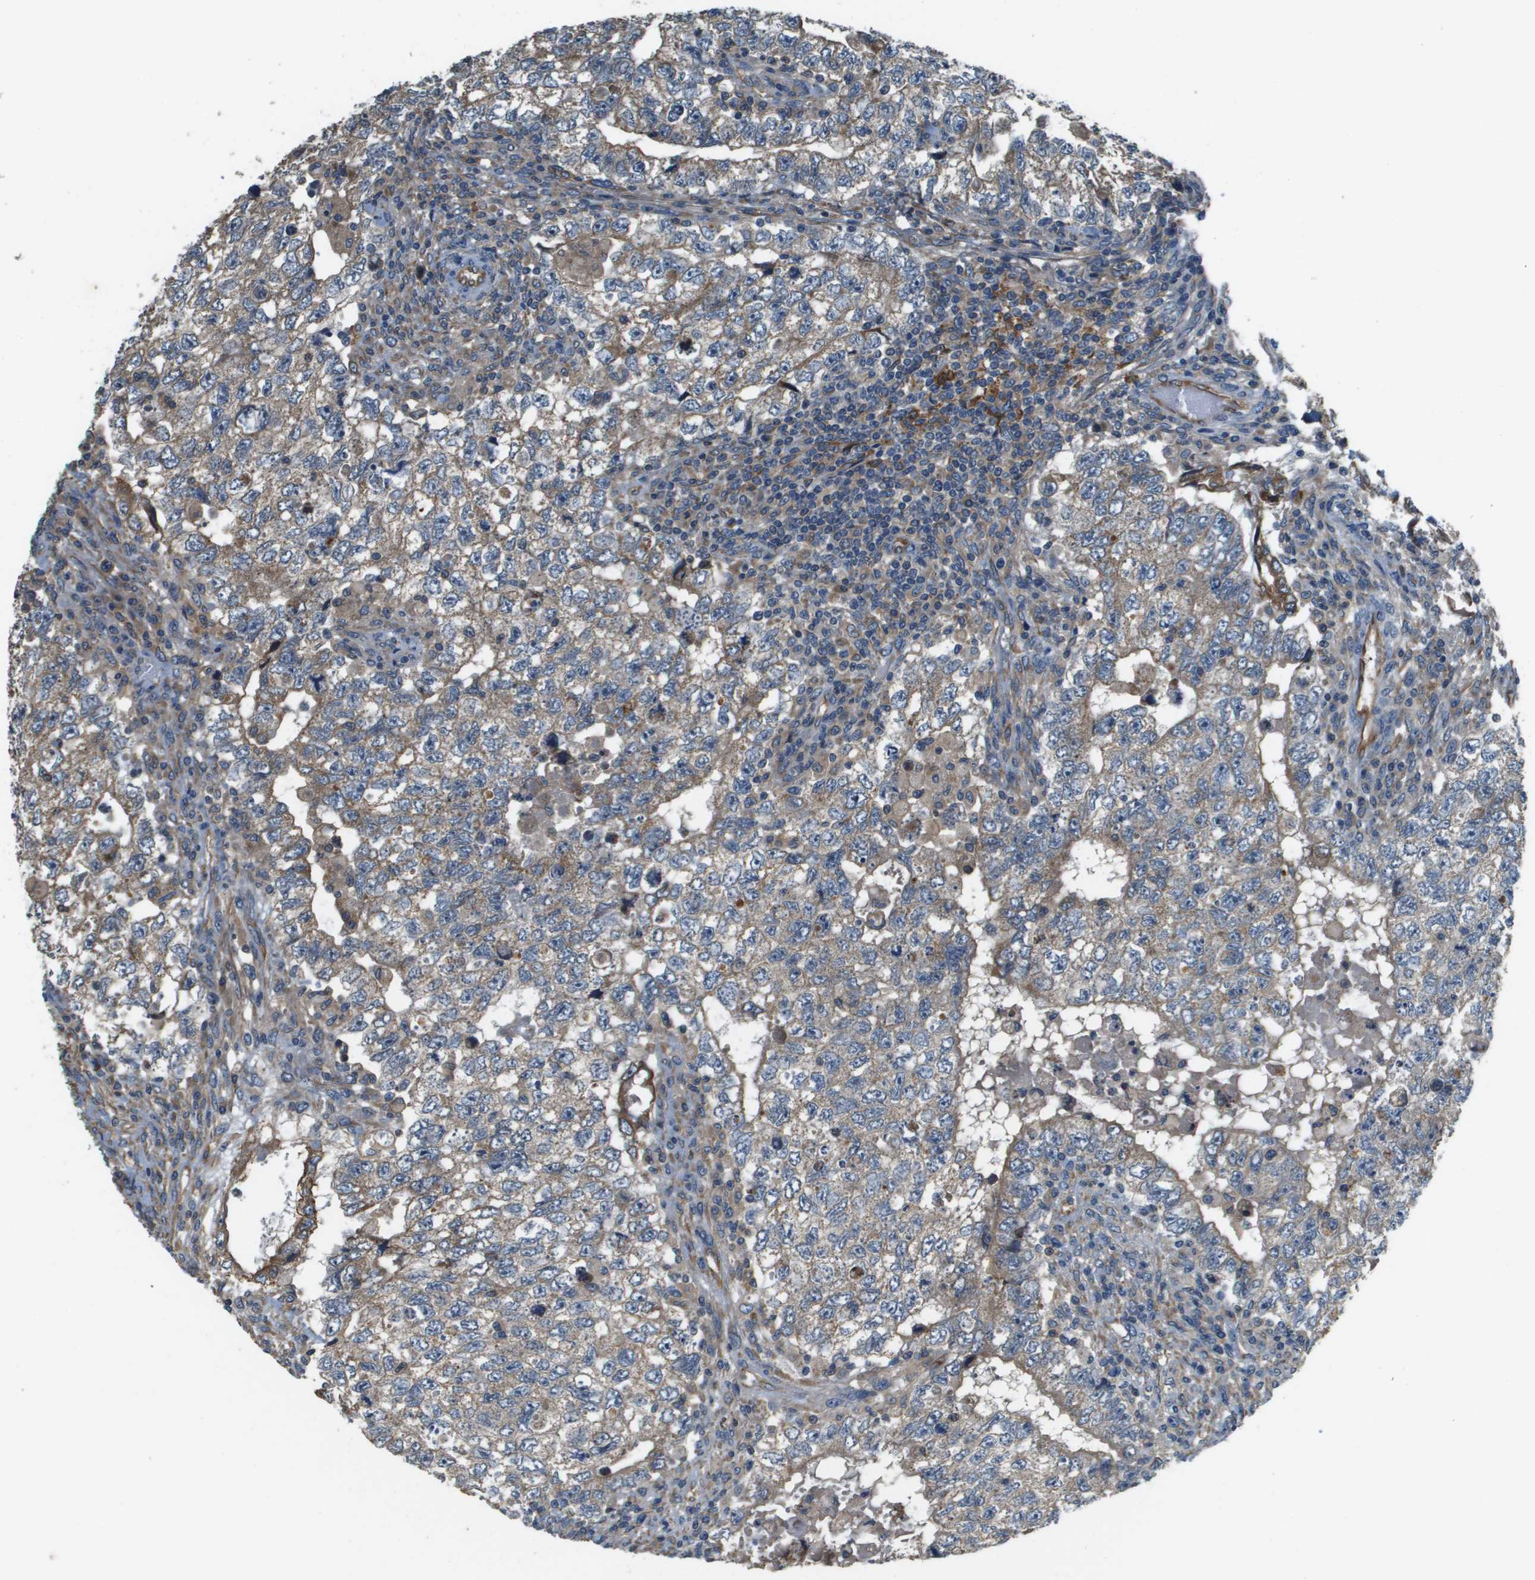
{"staining": {"intensity": "weak", "quantity": "25%-75%", "location": "cytoplasmic/membranous"}, "tissue": "testis cancer", "cell_type": "Tumor cells", "image_type": "cancer", "snomed": [{"axis": "morphology", "description": "Carcinoma, Embryonal, NOS"}, {"axis": "topography", "description": "Testis"}], "caption": "A high-resolution photomicrograph shows immunohistochemistry (IHC) staining of testis embryonal carcinoma, which exhibits weak cytoplasmic/membranous positivity in approximately 25%-75% of tumor cells.", "gene": "SAMSN1", "patient": {"sex": "male", "age": 36}}